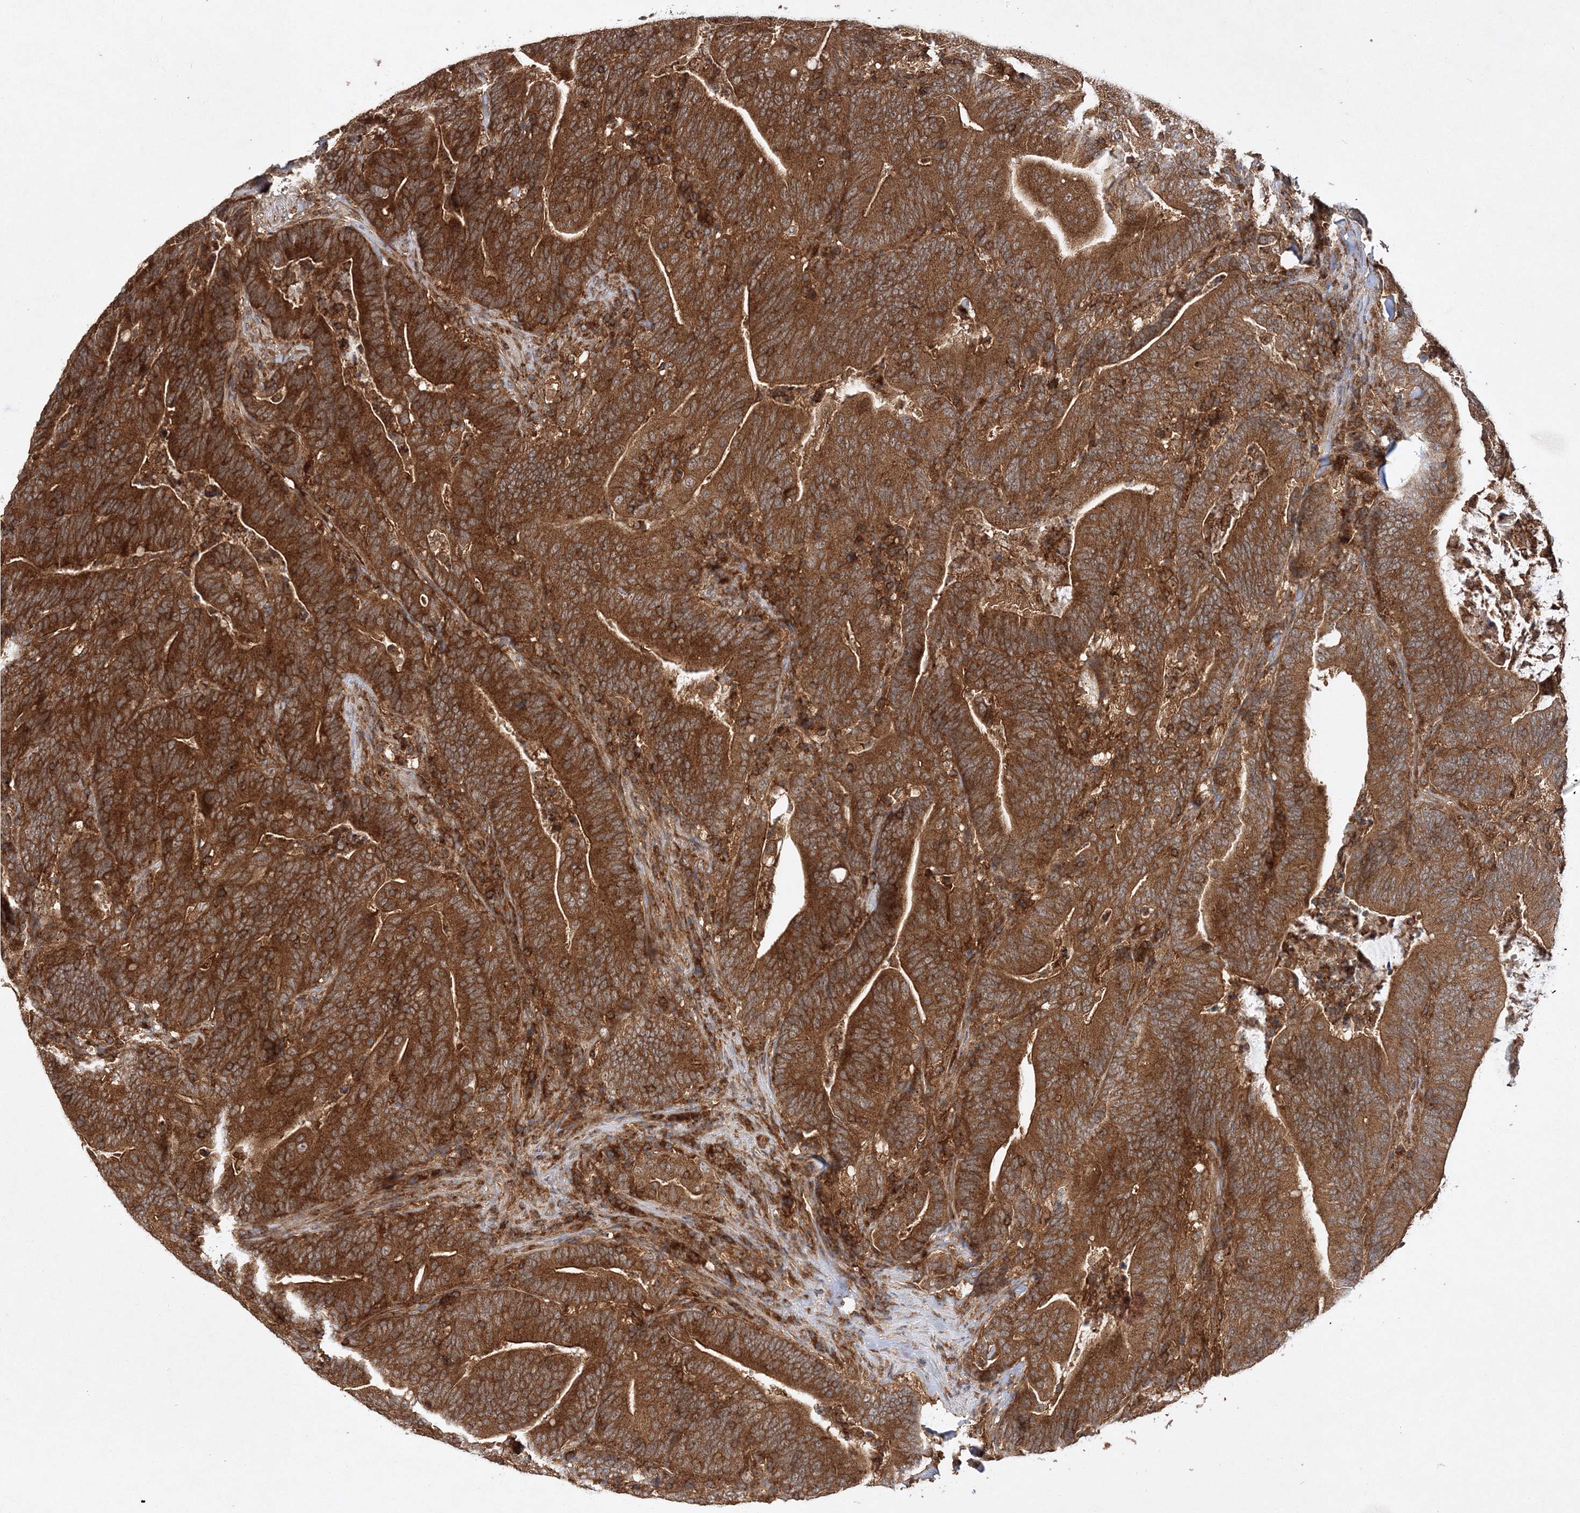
{"staining": {"intensity": "strong", "quantity": ">75%", "location": "cytoplasmic/membranous"}, "tissue": "colorectal cancer", "cell_type": "Tumor cells", "image_type": "cancer", "snomed": [{"axis": "morphology", "description": "Adenocarcinoma, NOS"}, {"axis": "topography", "description": "Colon"}], "caption": "Colorectal cancer was stained to show a protein in brown. There is high levels of strong cytoplasmic/membranous expression in about >75% of tumor cells.", "gene": "WDR37", "patient": {"sex": "female", "age": 67}}